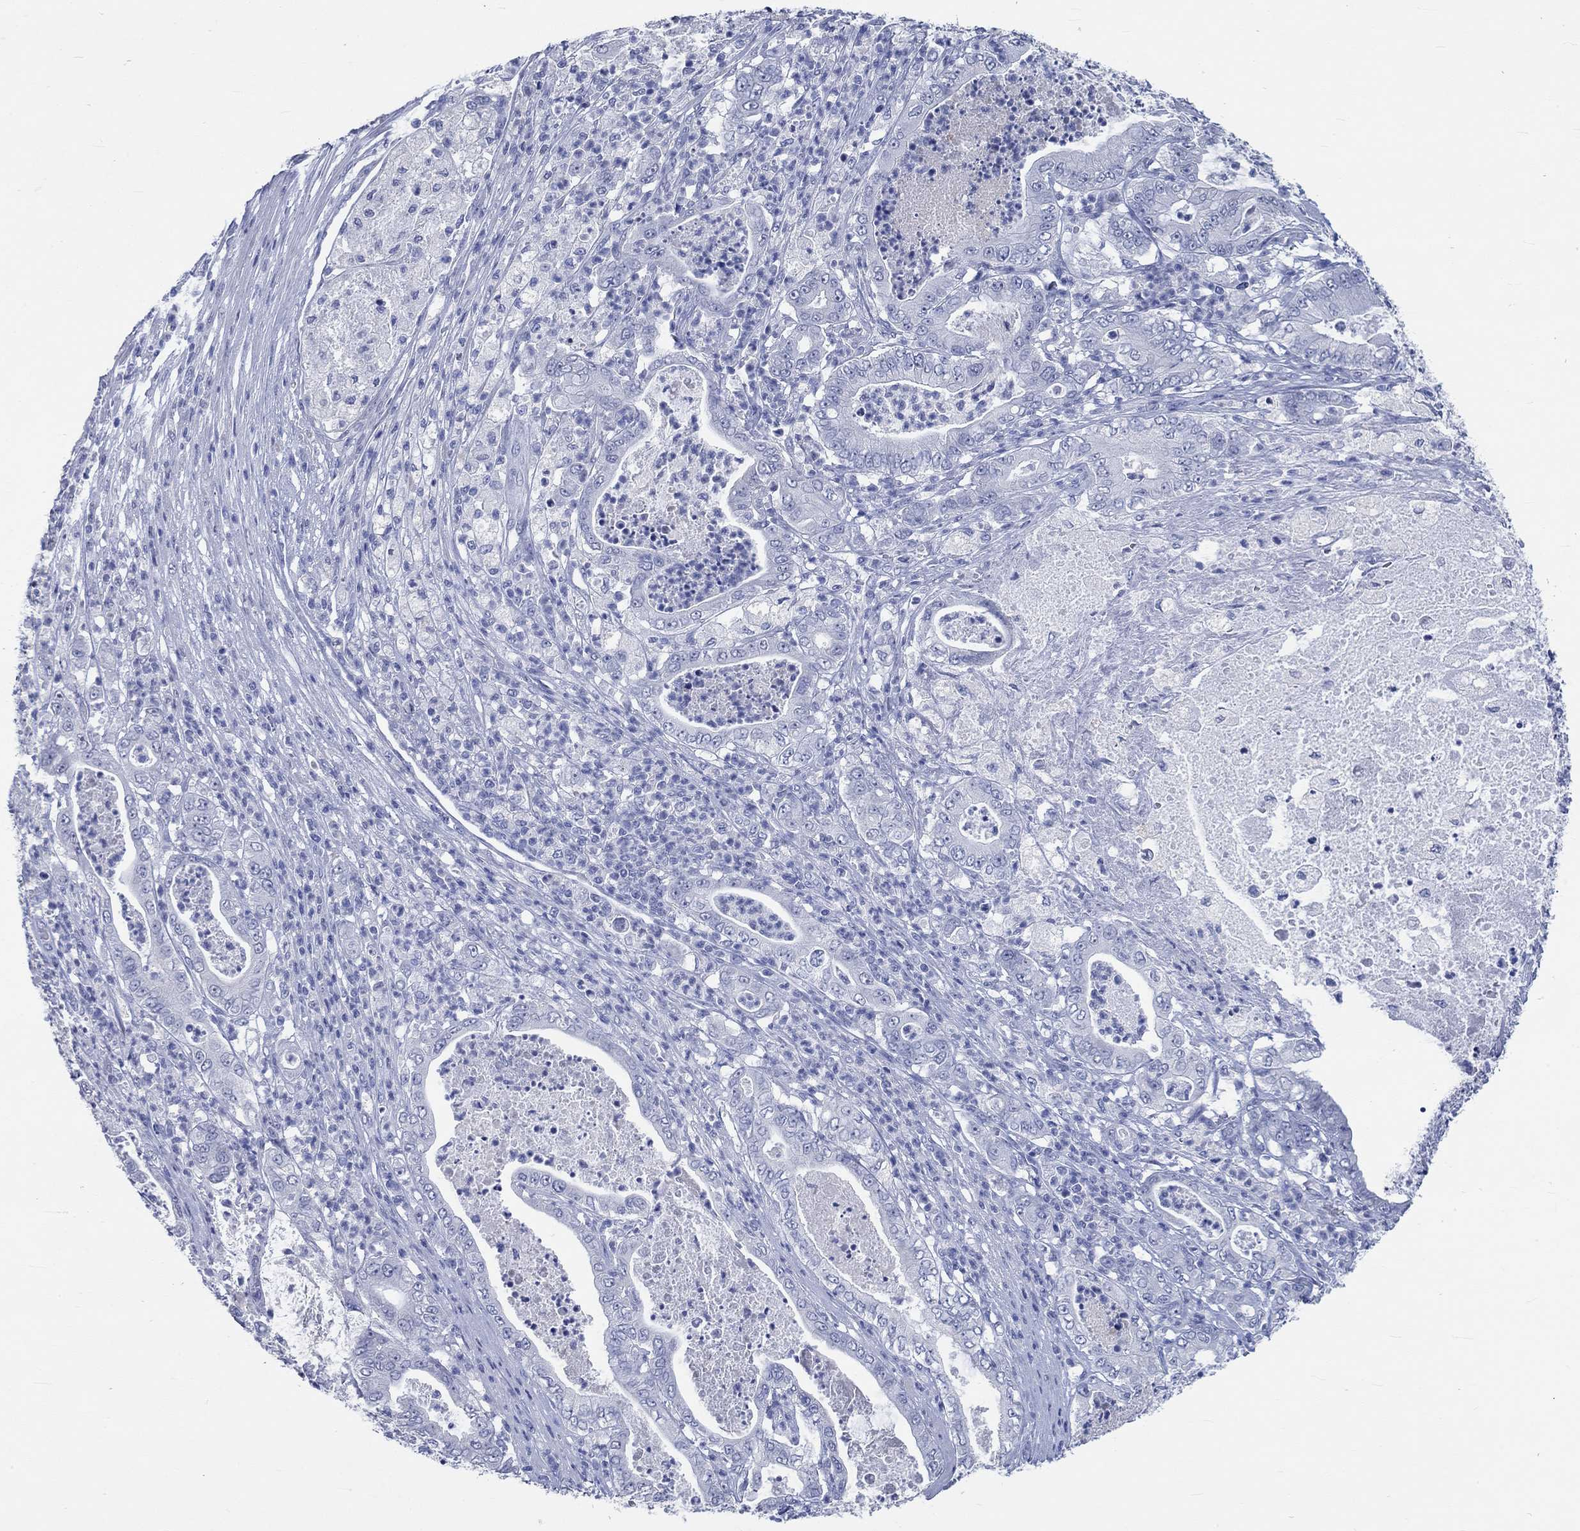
{"staining": {"intensity": "negative", "quantity": "none", "location": "none"}, "tissue": "pancreatic cancer", "cell_type": "Tumor cells", "image_type": "cancer", "snomed": [{"axis": "morphology", "description": "Adenocarcinoma, NOS"}, {"axis": "topography", "description": "Pancreas"}], "caption": "Human pancreatic cancer stained for a protein using IHC displays no positivity in tumor cells.", "gene": "C4orf47", "patient": {"sex": "male", "age": 71}}